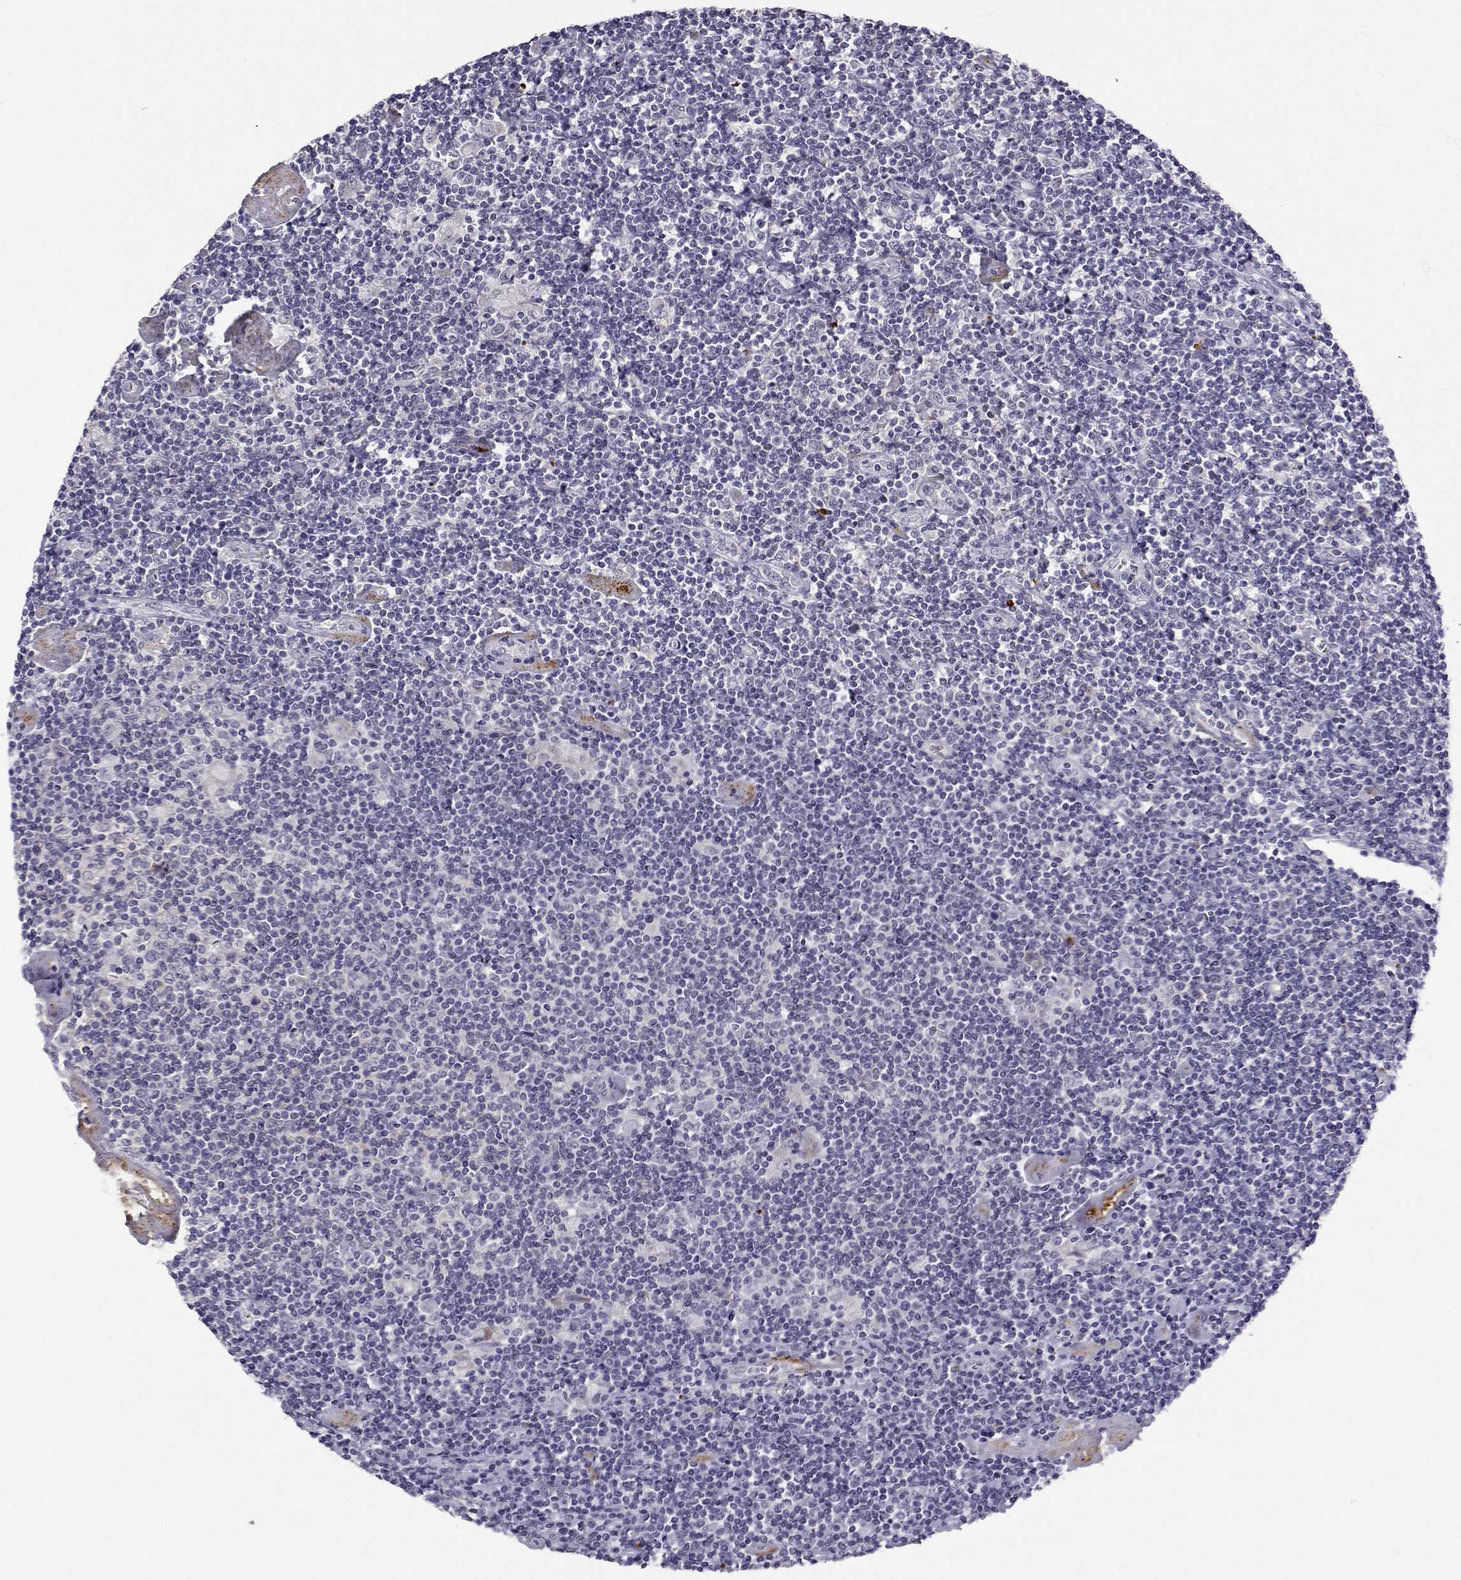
{"staining": {"intensity": "negative", "quantity": "none", "location": "none"}, "tissue": "lymphoma", "cell_type": "Tumor cells", "image_type": "cancer", "snomed": [{"axis": "morphology", "description": "Hodgkin's disease, NOS"}, {"axis": "topography", "description": "Lymph node"}], "caption": "Immunohistochemical staining of human lymphoma reveals no significant staining in tumor cells. (DAB (3,3'-diaminobenzidine) immunohistochemistry (IHC) with hematoxylin counter stain).", "gene": "SLC6A3", "patient": {"sex": "male", "age": 40}}